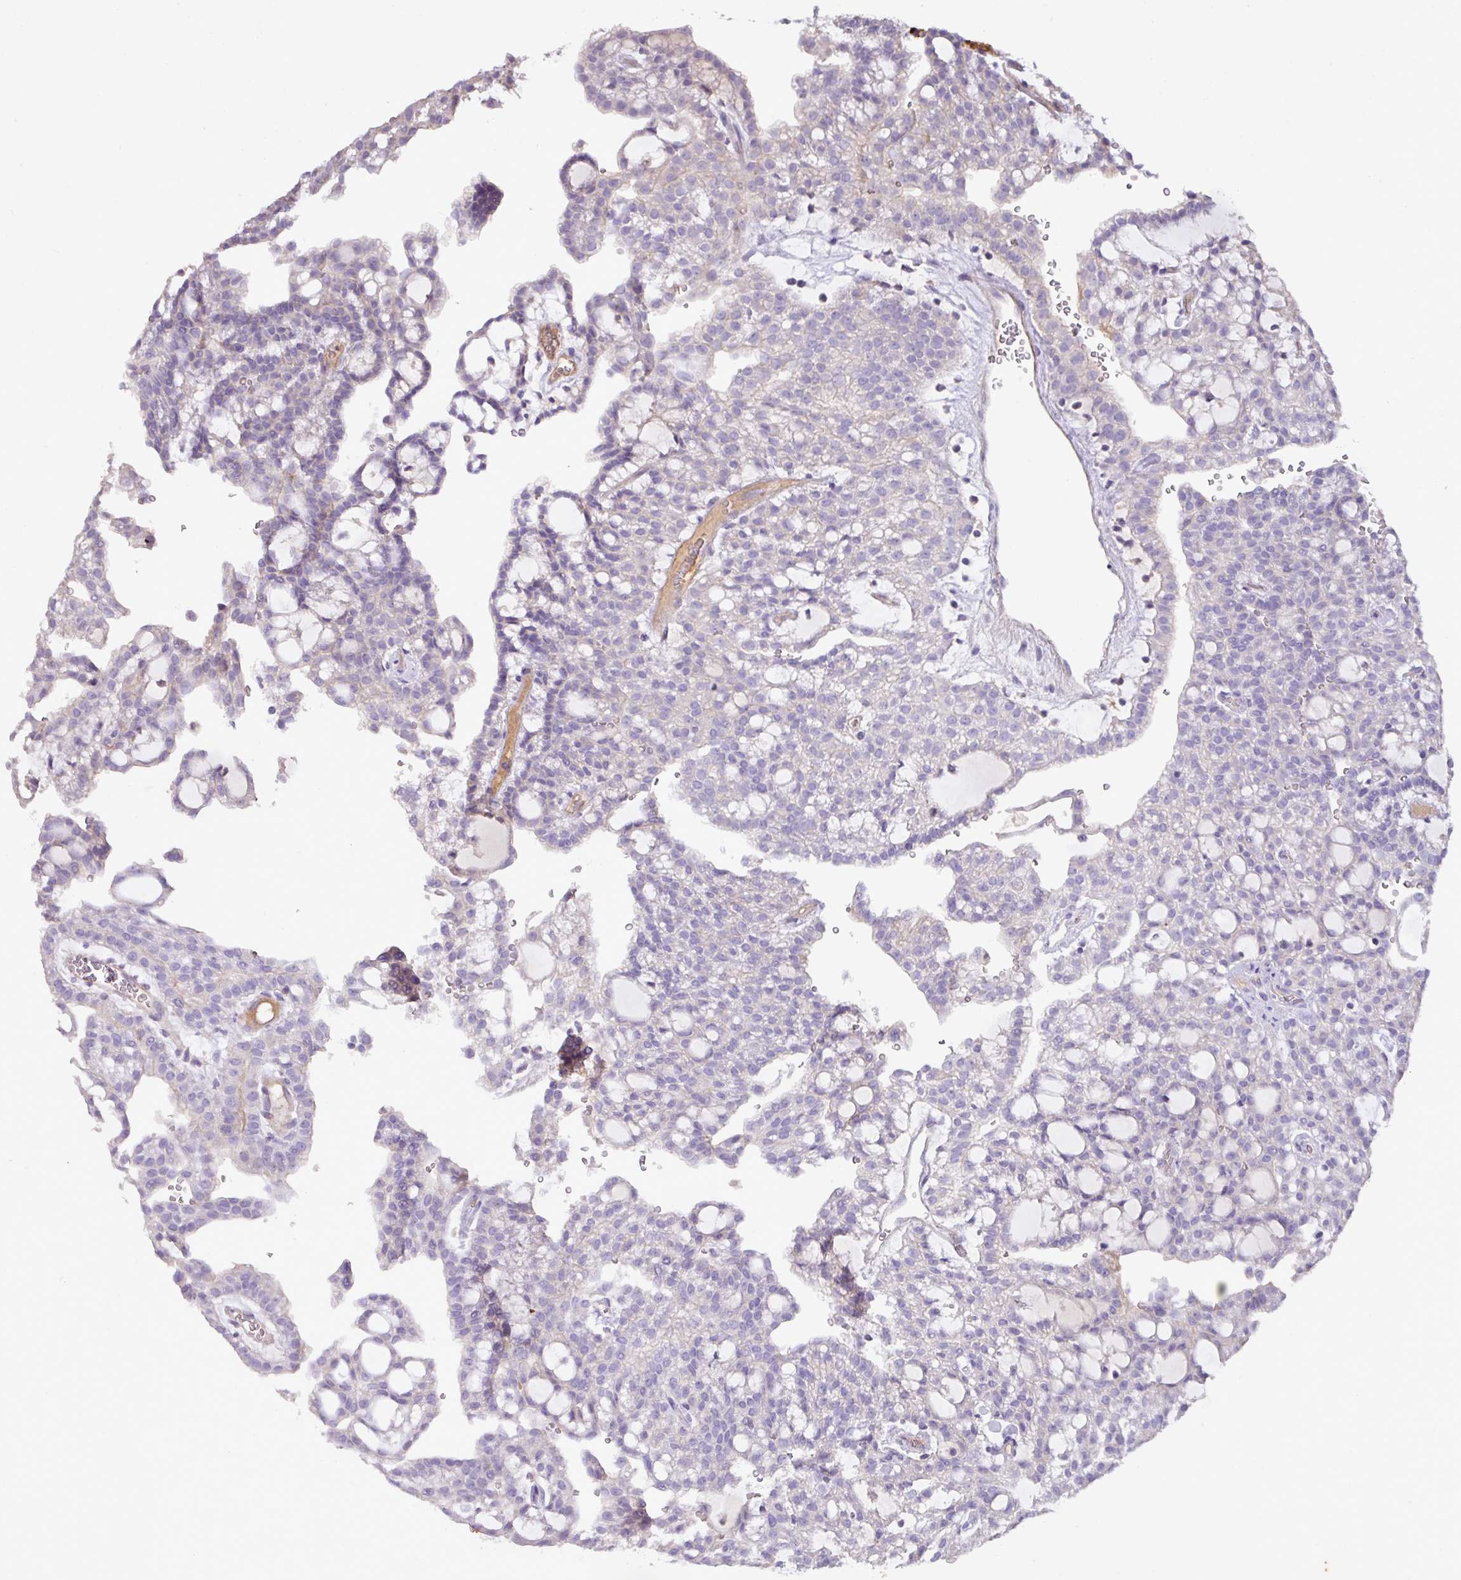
{"staining": {"intensity": "negative", "quantity": "none", "location": "none"}, "tissue": "renal cancer", "cell_type": "Tumor cells", "image_type": "cancer", "snomed": [{"axis": "morphology", "description": "Adenocarcinoma, NOS"}, {"axis": "topography", "description": "Kidney"}], "caption": "A high-resolution histopathology image shows IHC staining of adenocarcinoma (renal), which displays no significant expression in tumor cells.", "gene": "AGR3", "patient": {"sex": "male", "age": 63}}